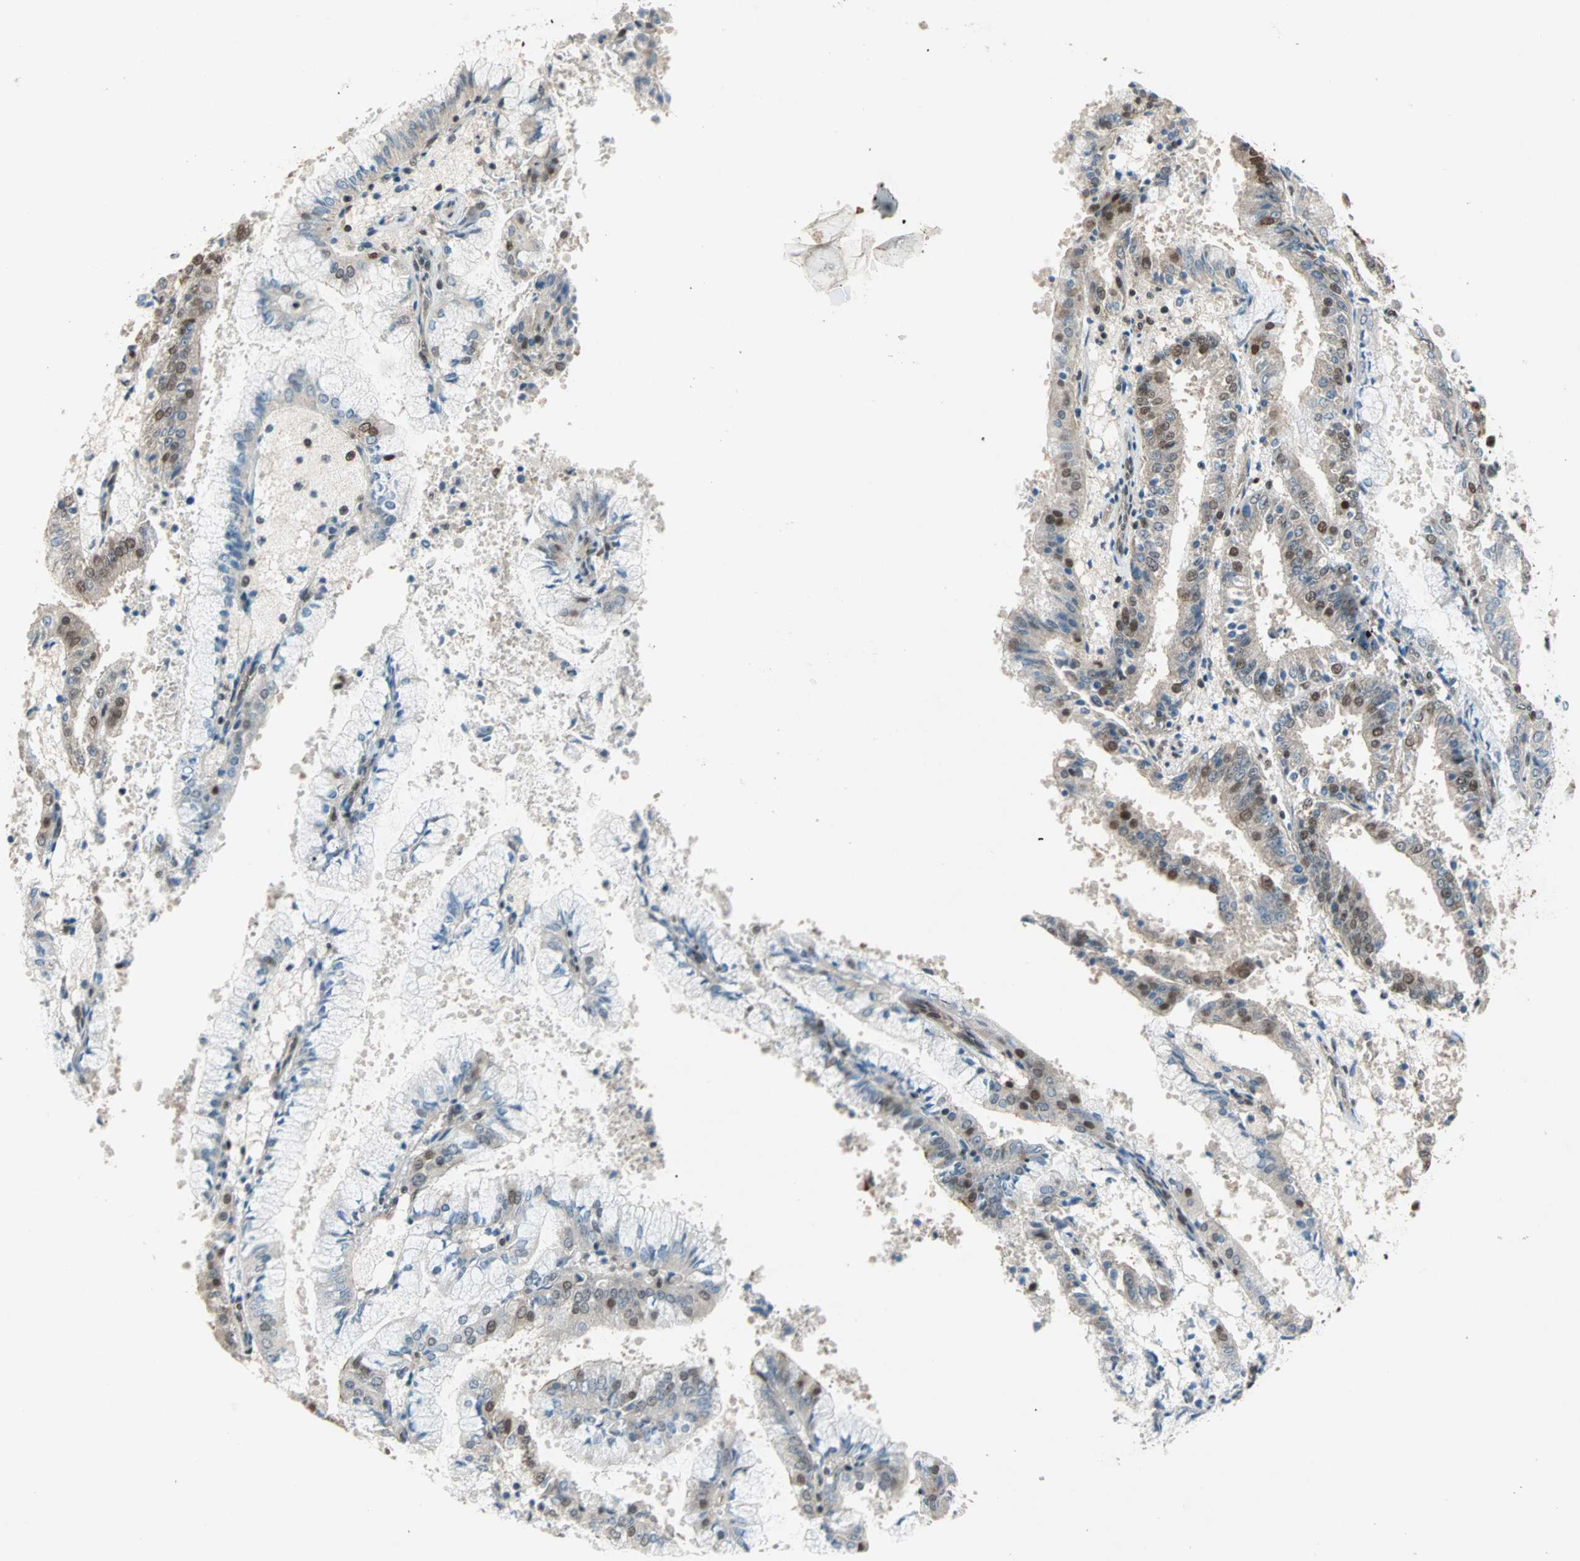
{"staining": {"intensity": "moderate", "quantity": "25%-75%", "location": "nuclear"}, "tissue": "endometrial cancer", "cell_type": "Tumor cells", "image_type": "cancer", "snomed": [{"axis": "morphology", "description": "Adenocarcinoma, NOS"}, {"axis": "topography", "description": "Endometrium"}], "caption": "IHC (DAB) staining of adenocarcinoma (endometrial) exhibits moderate nuclear protein positivity in approximately 25%-75% of tumor cells.", "gene": "DAZAP1", "patient": {"sex": "female", "age": 63}}